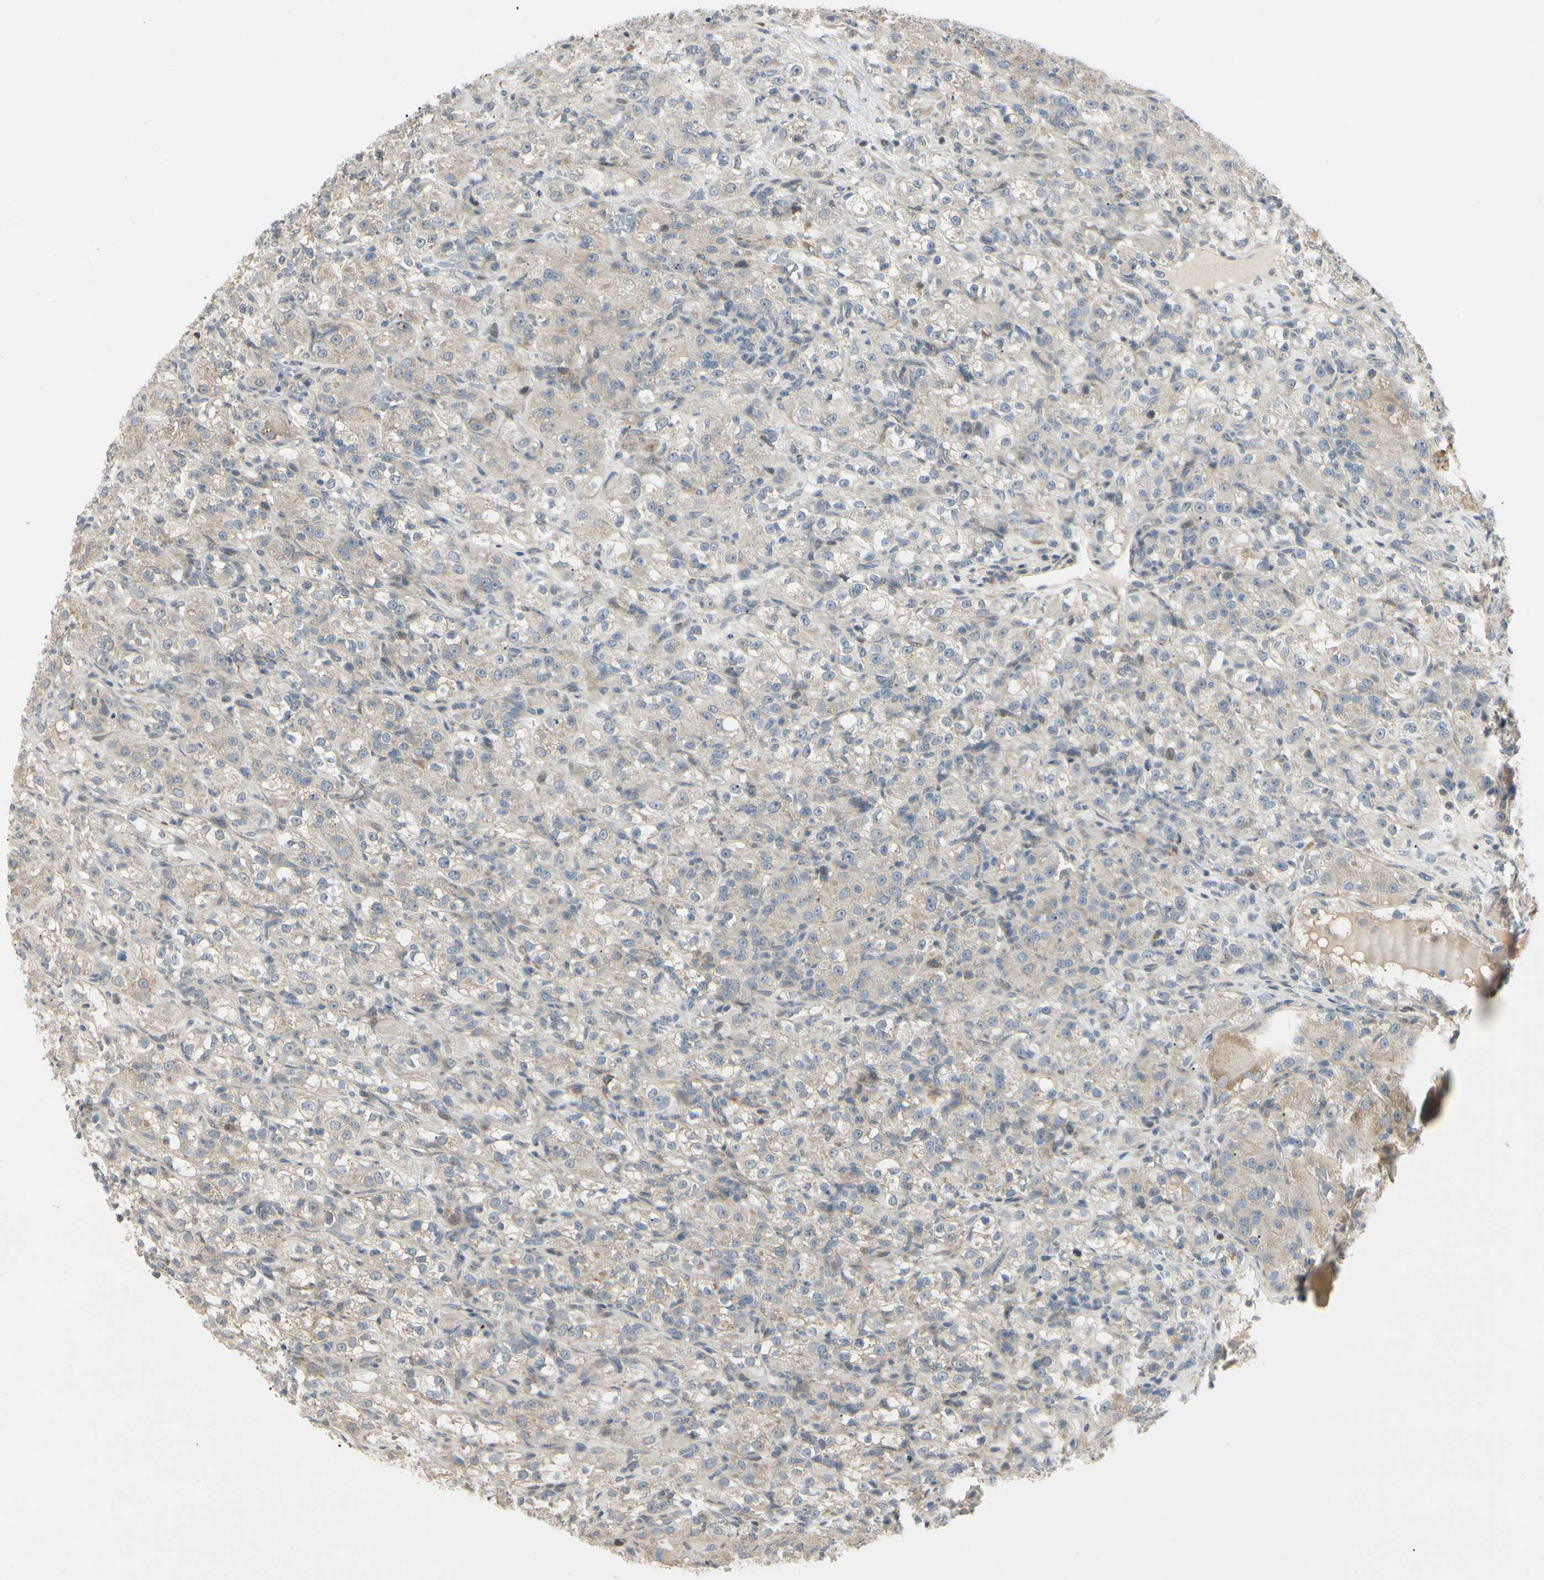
{"staining": {"intensity": "weak", "quantity": ">75%", "location": "cytoplasmic/membranous"}, "tissue": "renal cancer", "cell_type": "Tumor cells", "image_type": "cancer", "snomed": [{"axis": "morphology", "description": "Normal tissue, NOS"}, {"axis": "morphology", "description": "Adenocarcinoma, NOS"}, {"axis": "topography", "description": "Kidney"}], "caption": "Immunohistochemistry of renal adenocarcinoma displays low levels of weak cytoplasmic/membranous positivity in approximately >75% of tumor cells.", "gene": "P4HA3", "patient": {"sex": "male", "age": 61}}